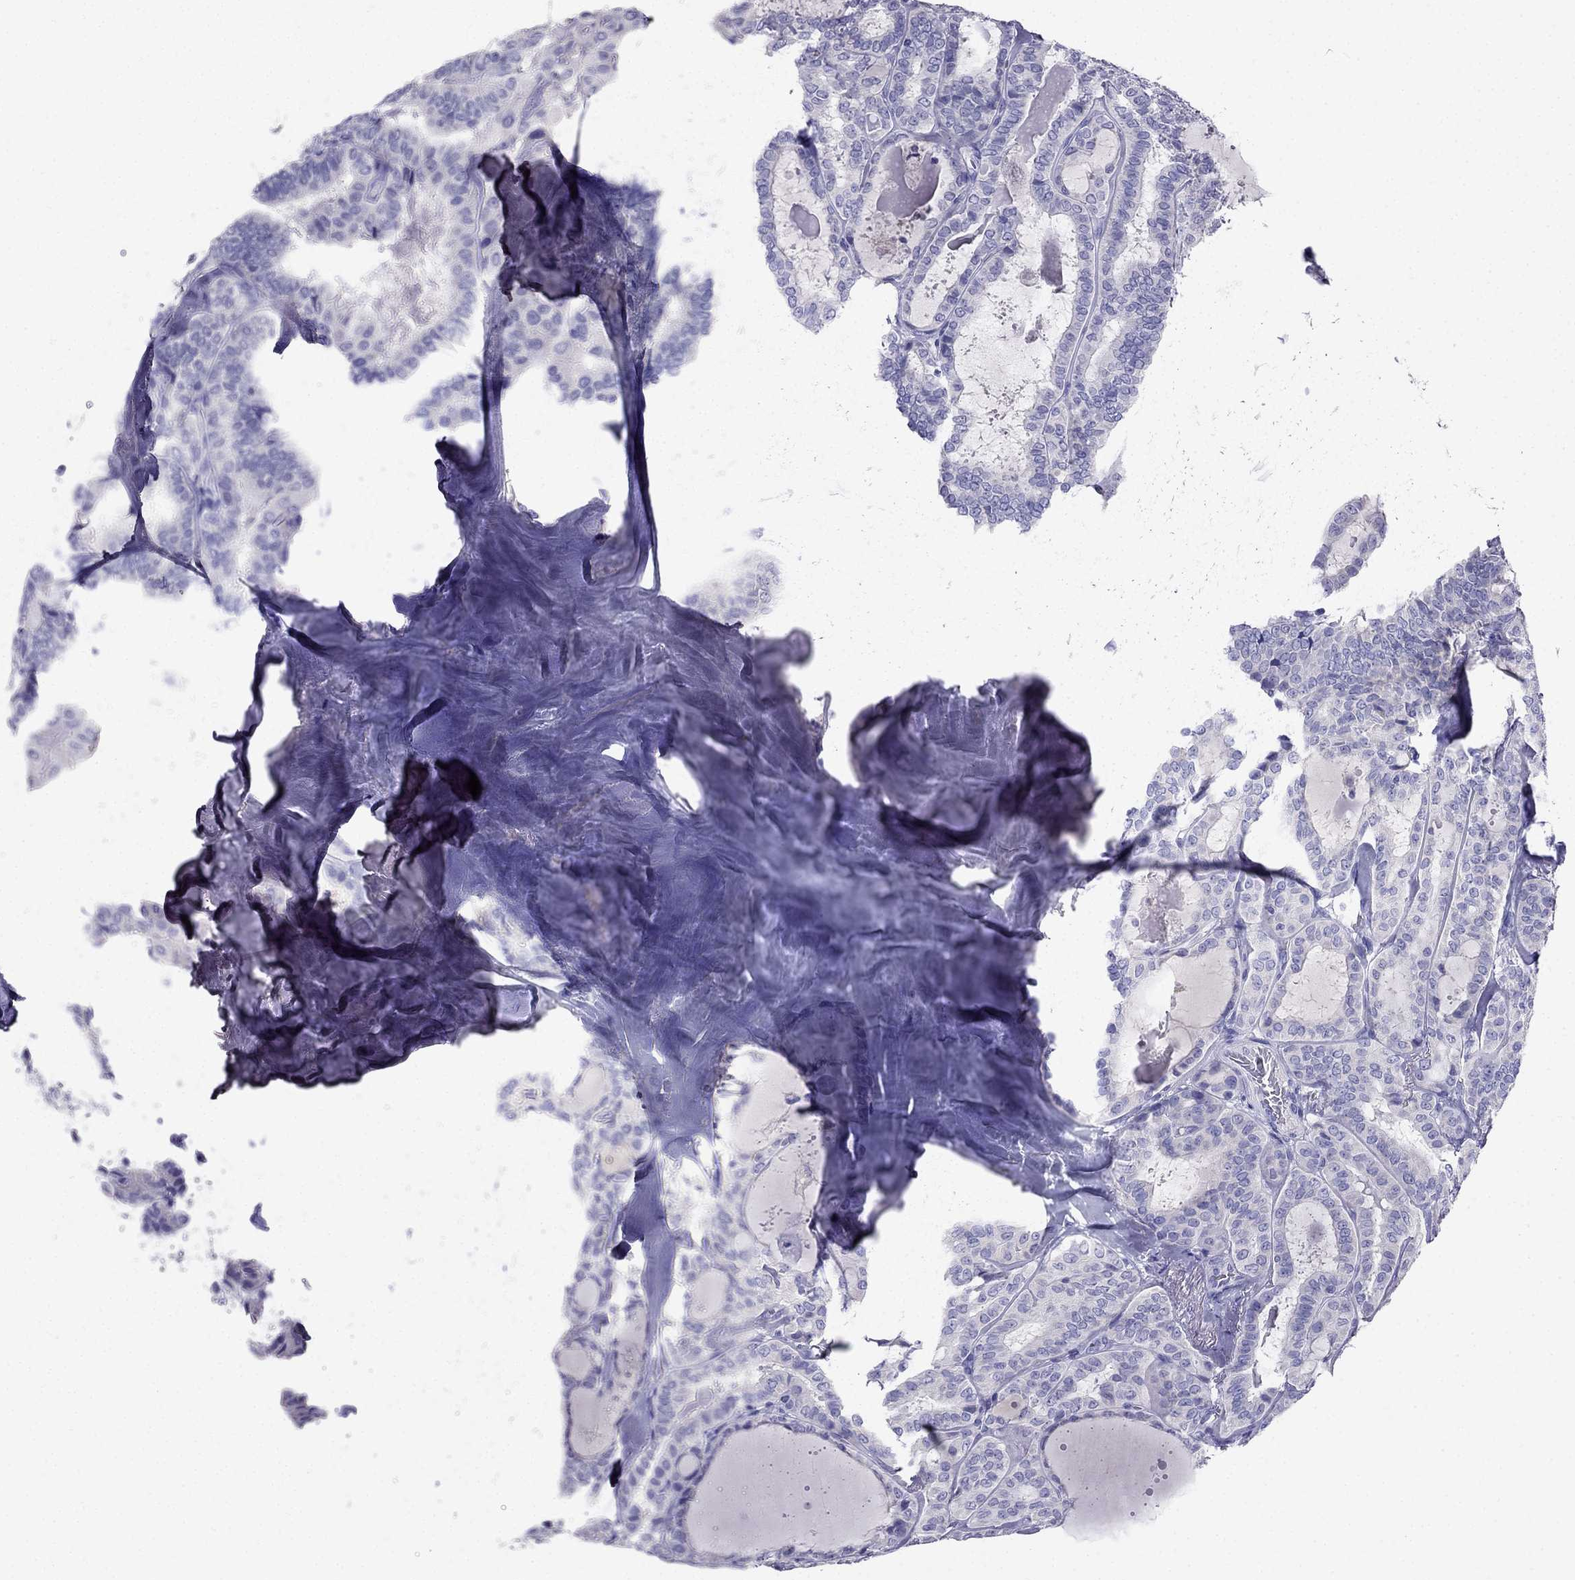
{"staining": {"intensity": "negative", "quantity": "none", "location": "none"}, "tissue": "thyroid cancer", "cell_type": "Tumor cells", "image_type": "cancer", "snomed": [{"axis": "morphology", "description": "Papillary adenocarcinoma, NOS"}, {"axis": "topography", "description": "Thyroid gland"}], "caption": "Papillary adenocarcinoma (thyroid) was stained to show a protein in brown. There is no significant positivity in tumor cells.", "gene": "PTH", "patient": {"sex": "female", "age": 39}}